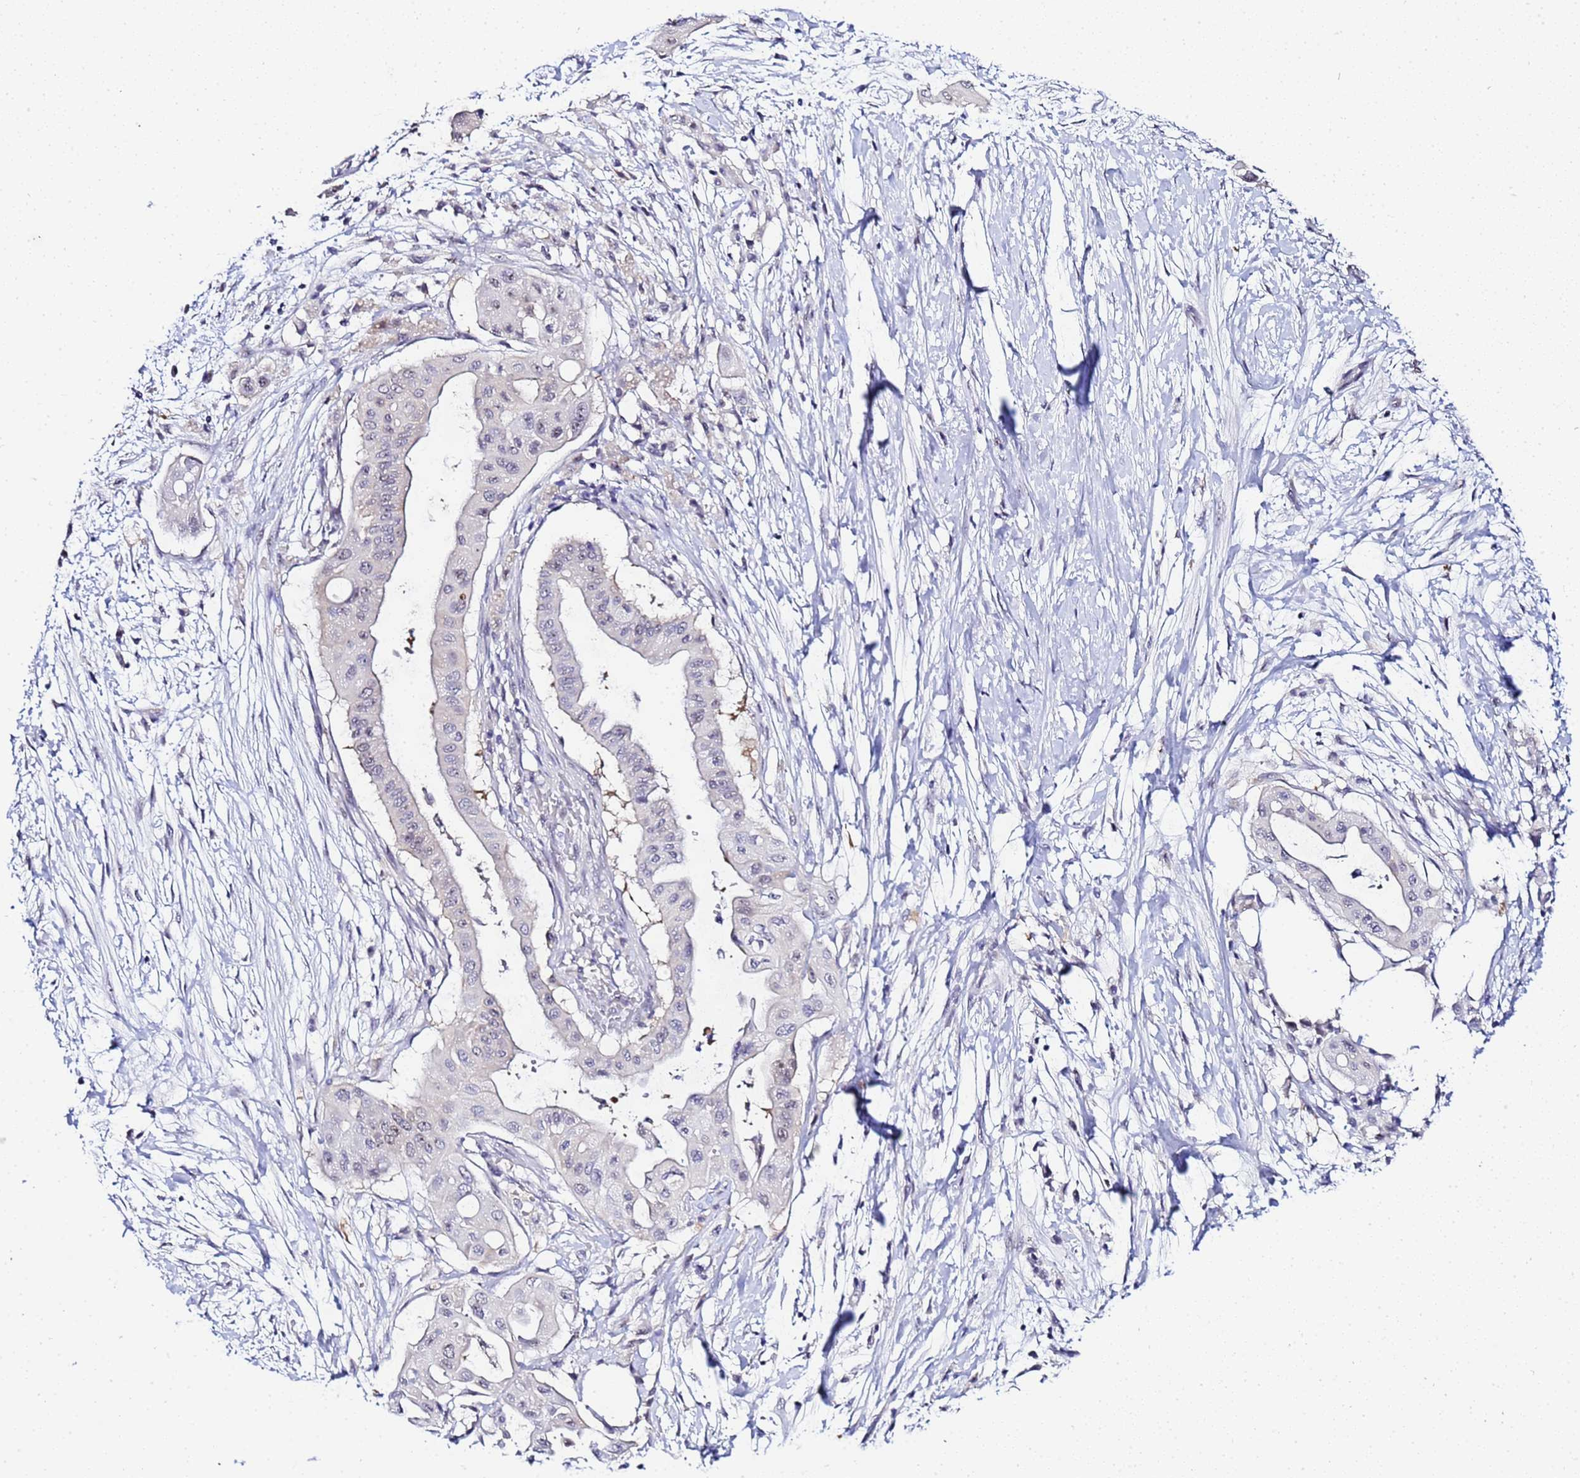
{"staining": {"intensity": "negative", "quantity": "none", "location": "none"}, "tissue": "pancreatic cancer", "cell_type": "Tumor cells", "image_type": "cancer", "snomed": [{"axis": "morphology", "description": "Adenocarcinoma, NOS"}, {"axis": "topography", "description": "Pancreas"}], "caption": "Protein analysis of pancreatic adenocarcinoma demonstrates no significant staining in tumor cells.", "gene": "ACTL6B", "patient": {"sex": "male", "age": 68}}